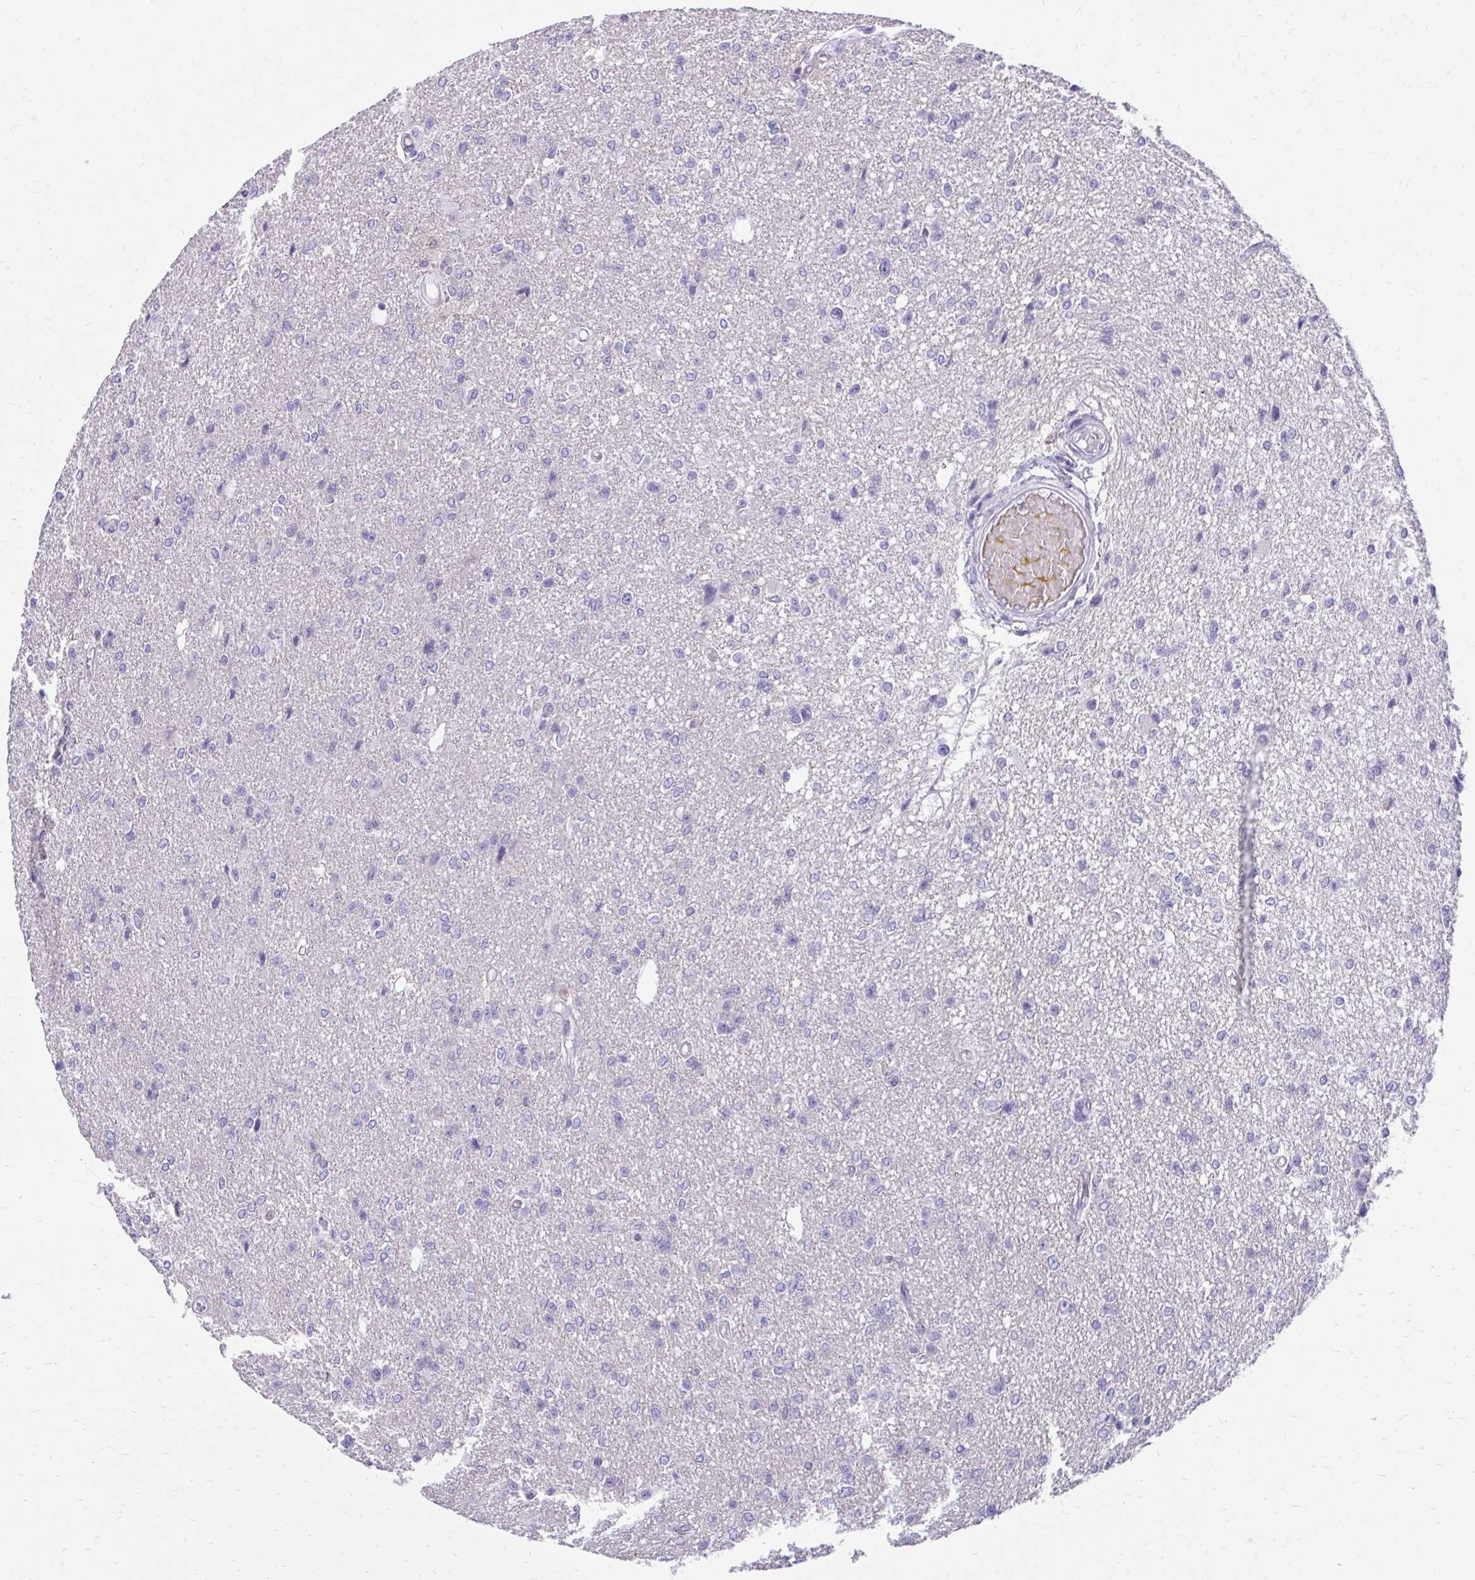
{"staining": {"intensity": "negative", "quantity": "none", "location": "none"}, "tissue": "glioma", "cell_type": "Tumor cells", "image_type": "cancer", "snomed": [{"axis": "morphology", "description": "Glioma, malignant, Low grade"}, {"axis": "topography", "description": "Brain"}], "caption": "Micrograph shows no protein positivity in tumor cells of low-grade glioma (malignant) tissue.", "gene": "GPRIN3", "patient": {"sex": "male", "age": 26}}